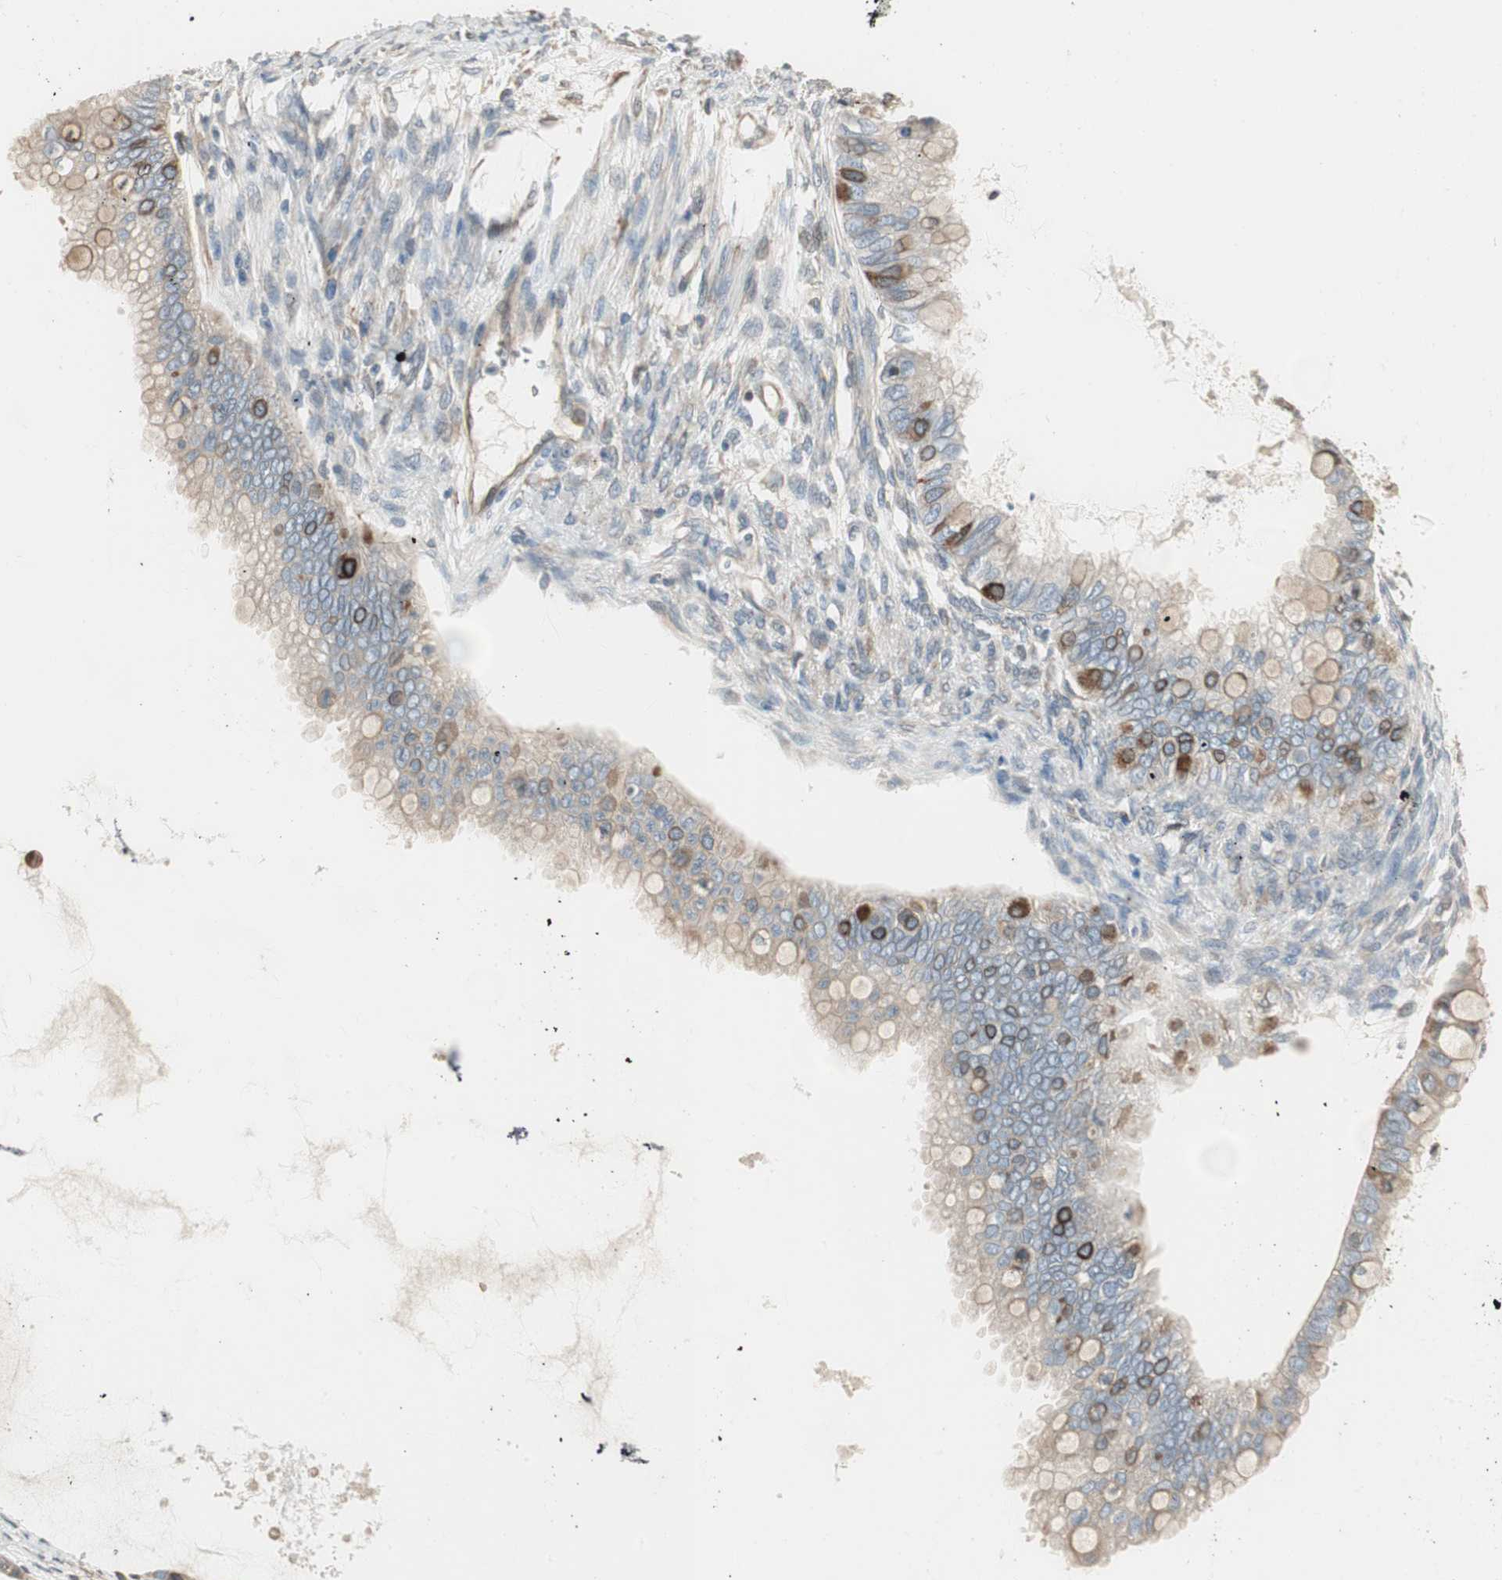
{"staining": {"intensity": "weak", "quantity": ">75%", "location": "cytoplasmic/membranous"}, "tissue": "ovarian cancer", "cell_type": "Tumor cells", "image_type": "cancer", "snomed": [{"axis": "morphology", "description": "Cystadenocarcinoma, mucinous, NOS"}, {"axis": "topography", "description": "Ovary"}], "caption": "The immunohistochemical stain labels weak cytoplasmic/membranous positivity in tumor cells of ovarian mucinous cystadenocarcinoma tissue.", "gene": "NUCB2", "patient": {"sex": "female", "age": 80}}